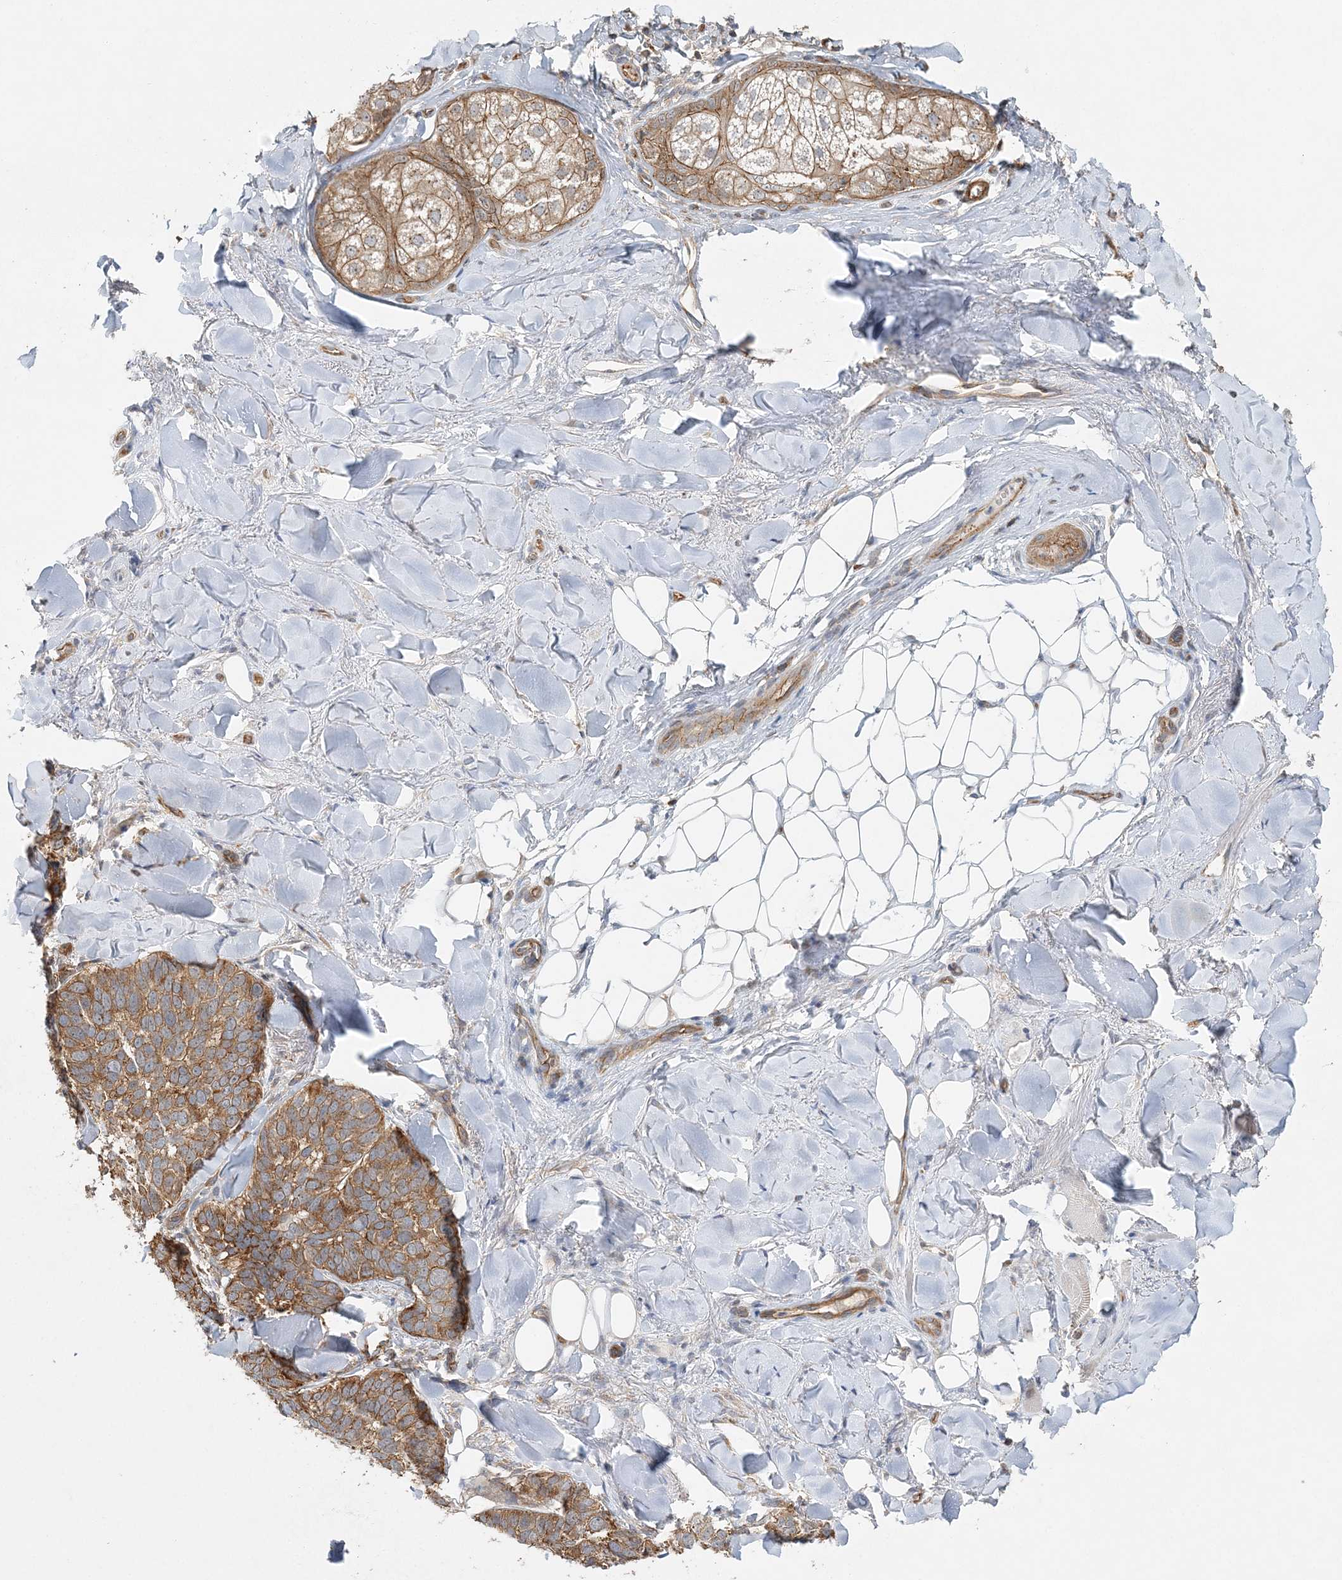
{"staining": {"intensity": "moderate", "quantity": ">75%", "location": "cytoplasmic/membranous"}, "tissue": "skin cancer", "cell_type": "Tumor cells", "image_type": "cancer", "snomed": [{"axis": "morphology", "description": "Basal cell carcinoma"}, {"axis": "topography", "description": "Skin"}], "caption": "DAB immunohistochemical staining of skin basal cell carcinoma reveals moderate cytoplasmic/membranous protein expression in about >75% of tumor cells.", "gene": "MAT2B", "patient": {"sex": "male", "age": 62}}